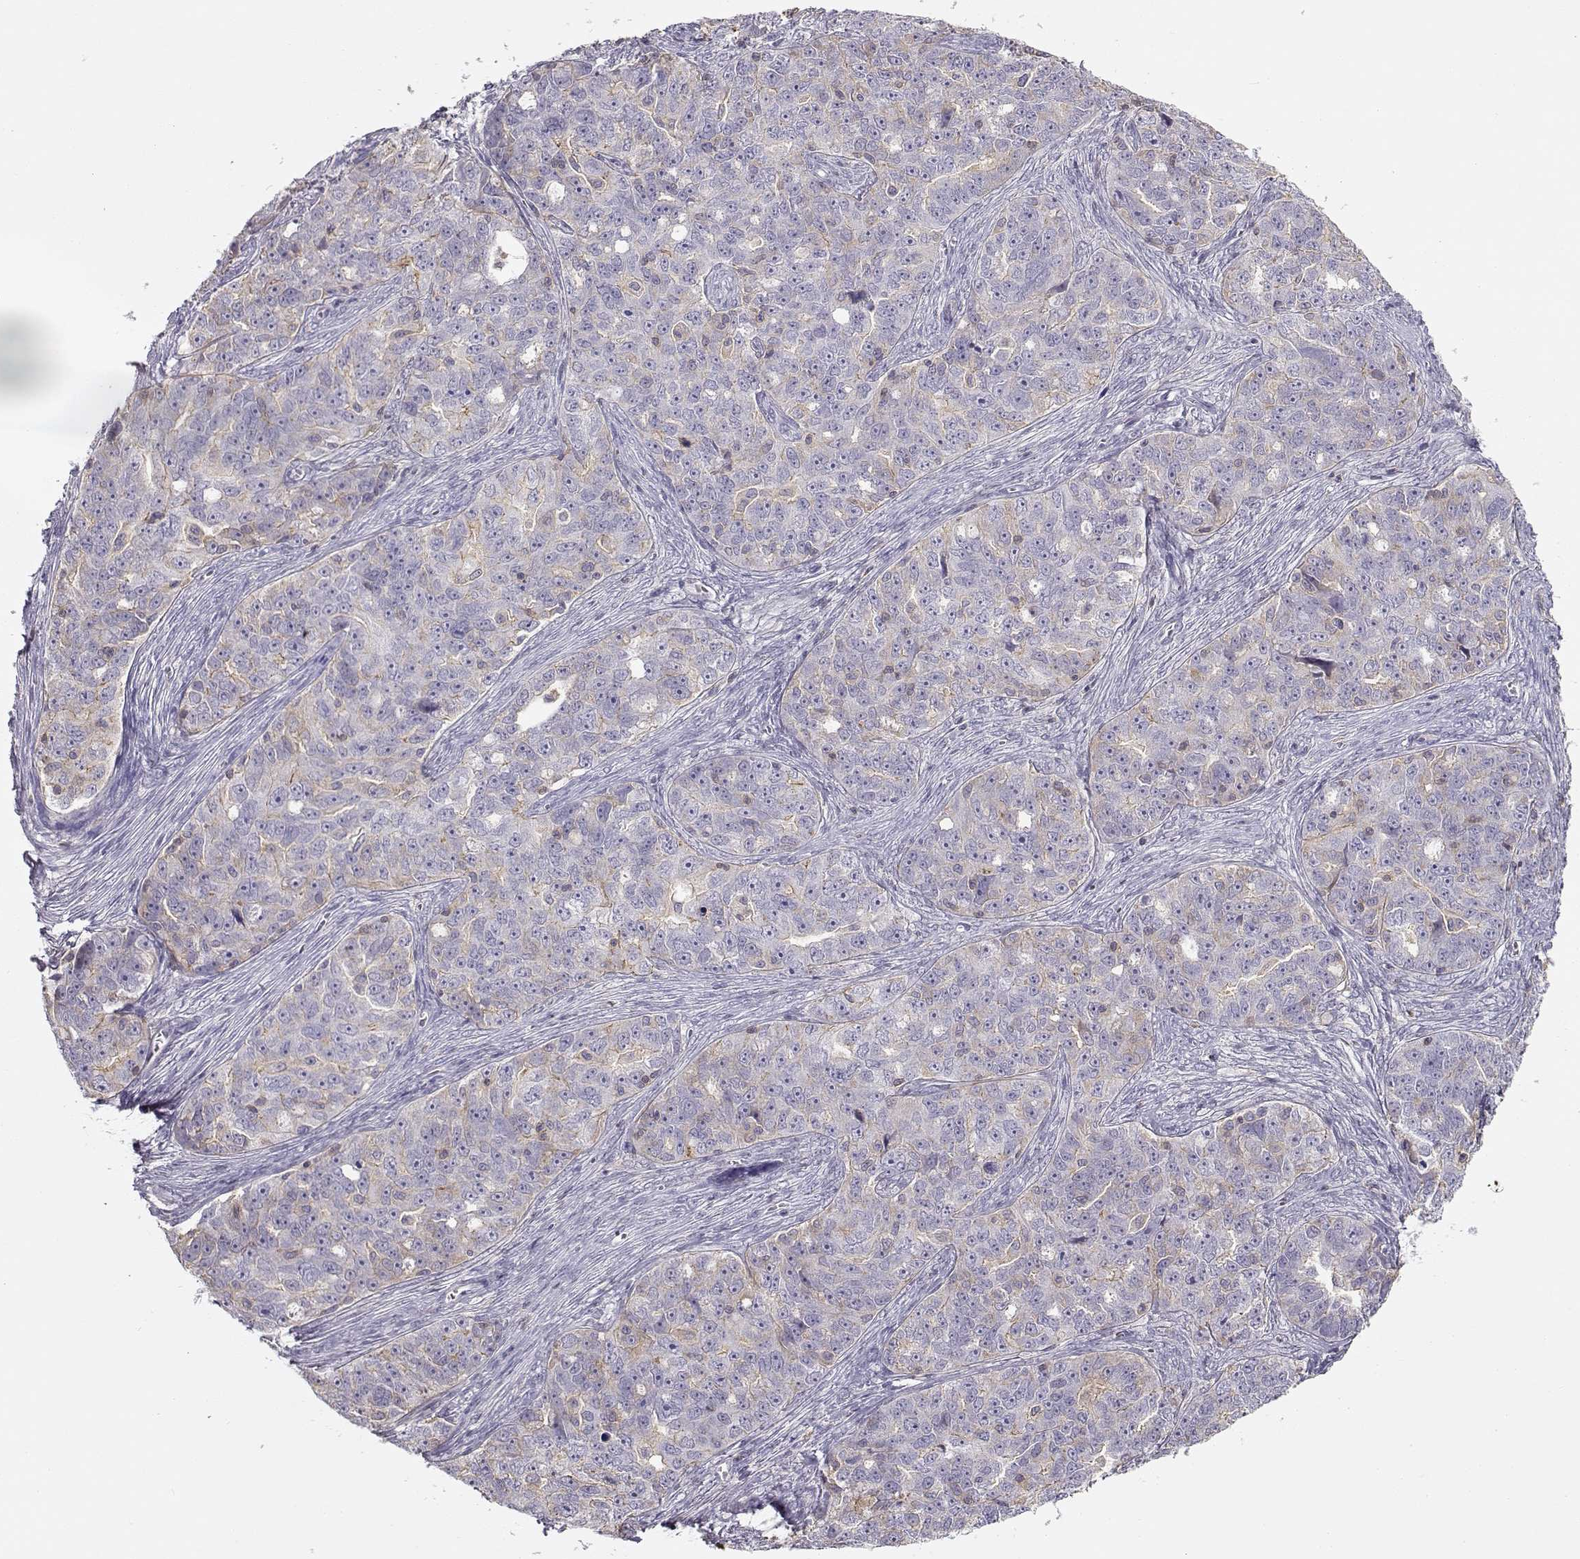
{"staining": {"intensity": "weak", "quantity": "<25%", "location": "cytoplasmic/membranous"}, "tissue": "ovarian cancer", "cell_type": "Tumor cells", "image_type": "cancer", "snomed": [{"axis": "morphology", "description": "Cystadenocarcinoma, serous, NOS"}, {"axis": "topography", "description": "Ovary"}], "caption": "Immunohistochemistry (IHC) of ovarian cancer (serous cystadenocarcinoma) exhibits no staining in tumor cells.", "gene": "DAPL1", "patient": {"sex": "female", "age": 51}}